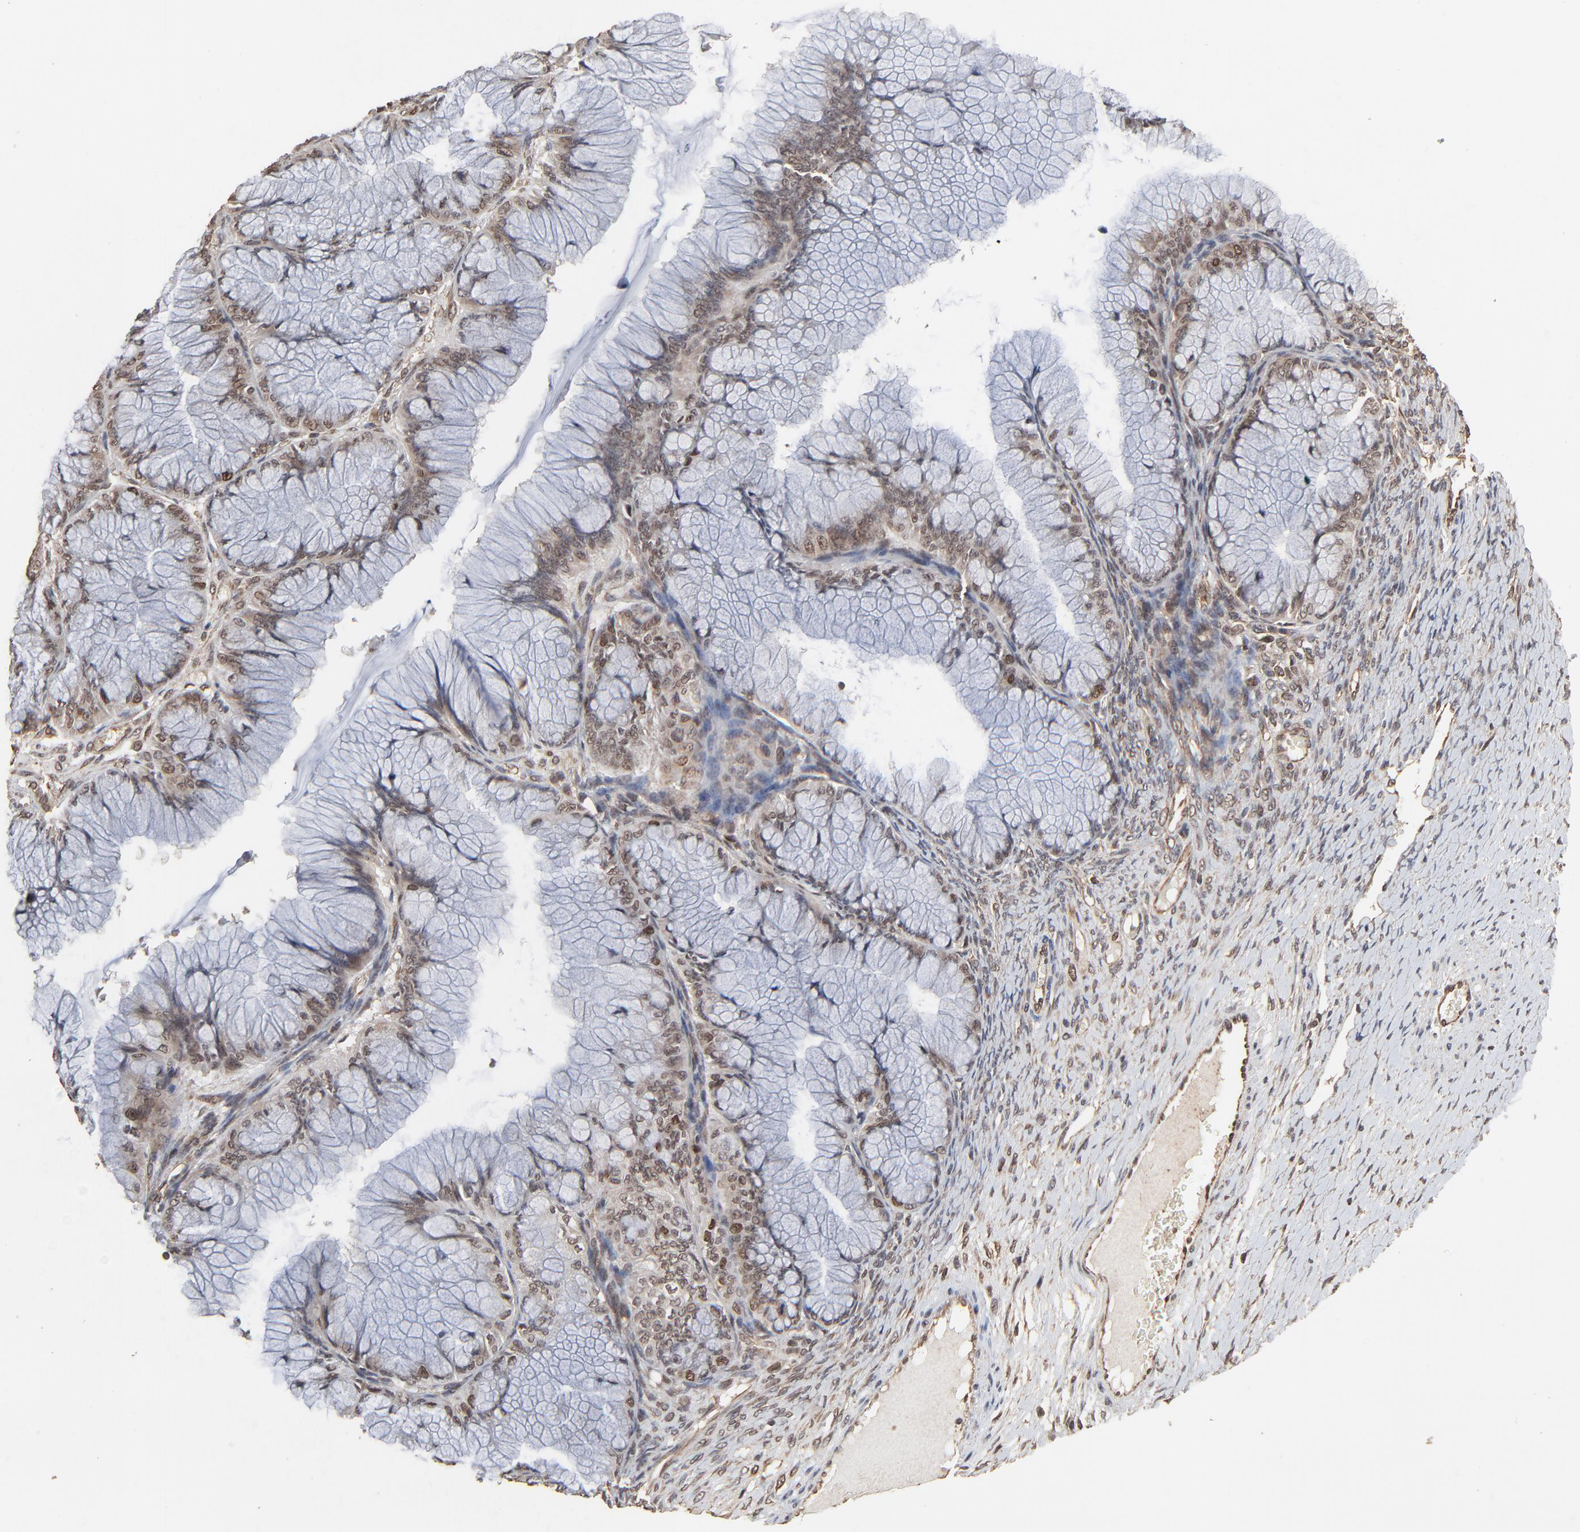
{"staining": {"intensity": "moderate", "quantity": ">75%", "location": "nuclear"}, "tissue": "ovarian cancer", "cell_type": "Tumor cells", "image_type": "cancer", "snomed": [{"axis": "morphology", "description": "Cystadenocarcinoma, mucinous, NOS"}, {"axis": "topography", "description": "Ovary"}], "caption": "This photomicrograph exhibits IHC staining of human ovarian cancer (mucinous cystadenocarcinoma), with medium moderate nuclear staining in approximately >75% of tumor cells.", "gene": "FAM227A", "patient": {"sex": "female", "age": 63}}